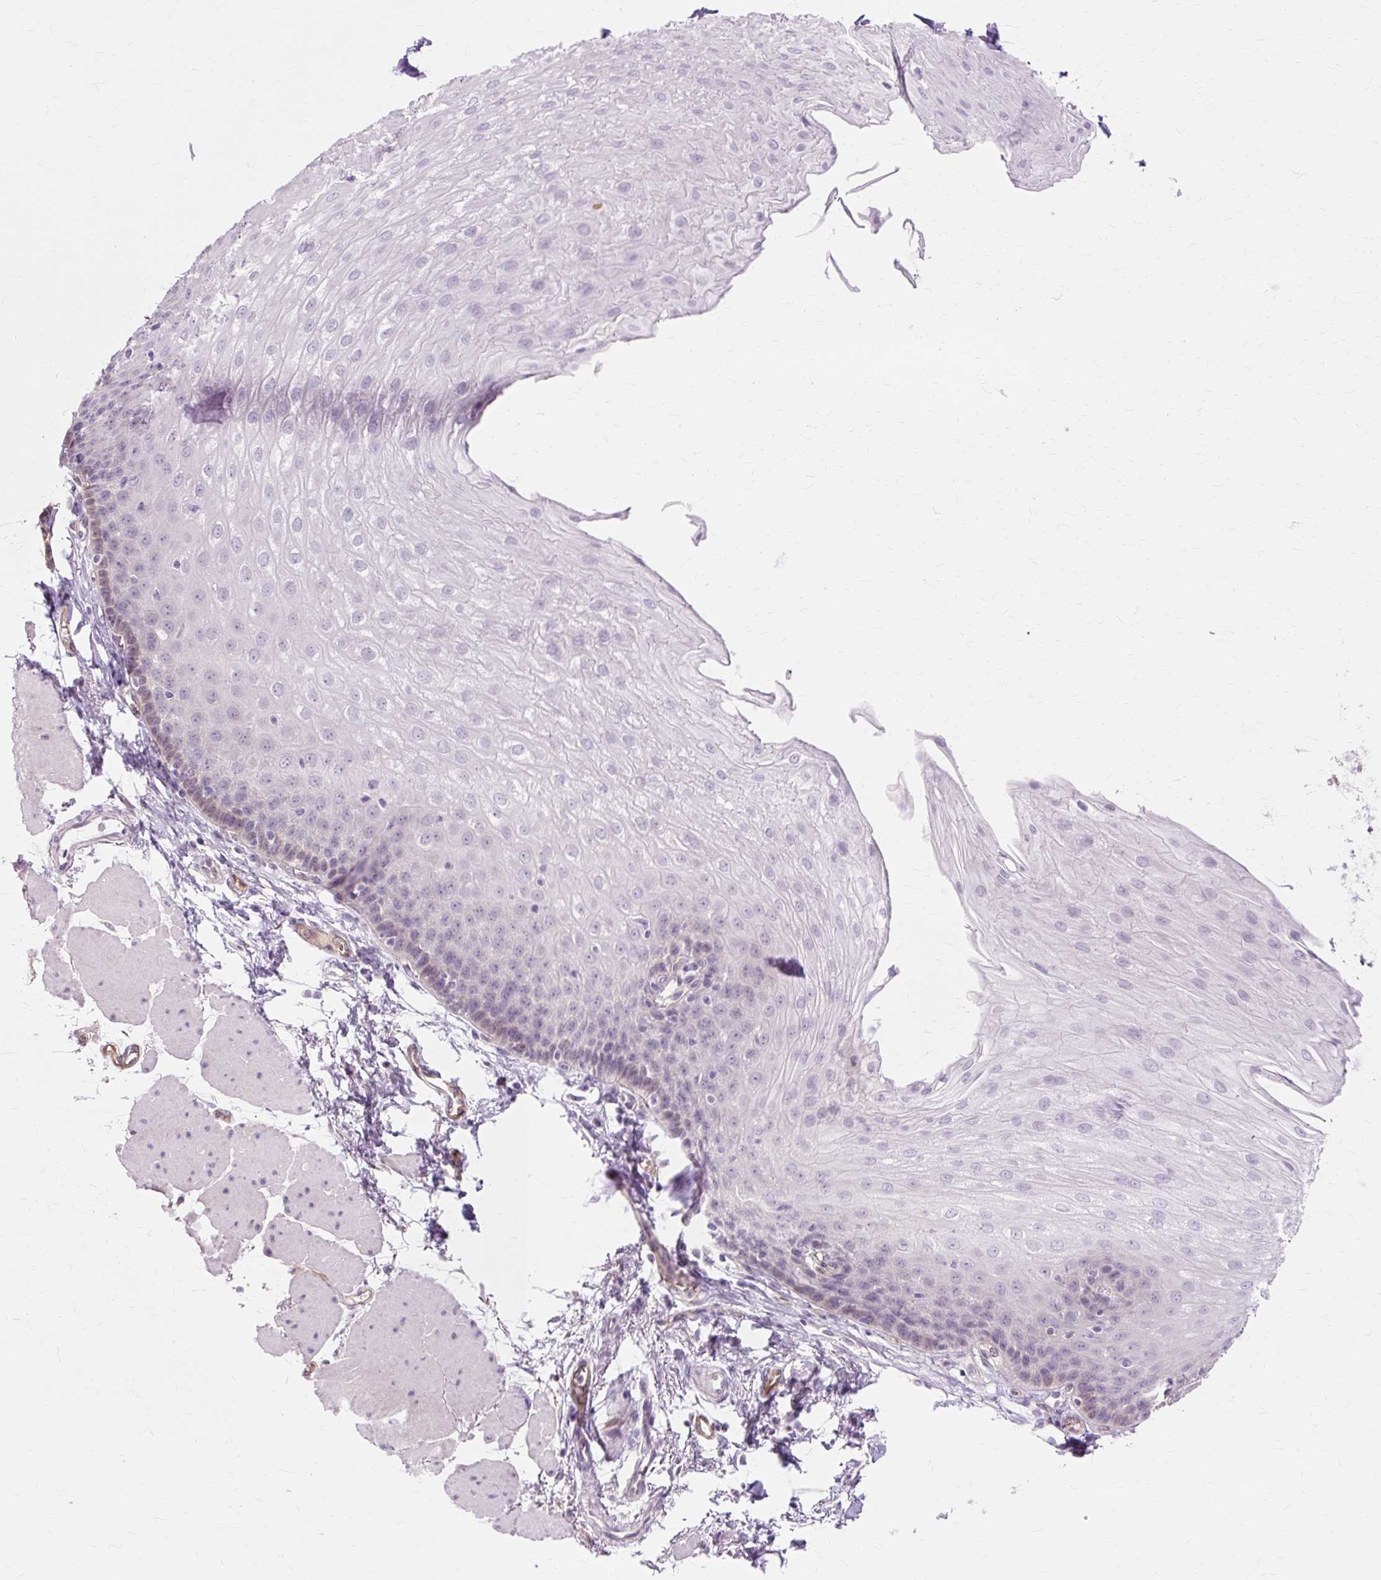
{"staining": {"intensity": "weak", "quantity": "<25%", "location": "nuclear"}, "tissue": "esophagus", "cell_type": "Squamous epithelial cells", "image_type": "normal", "snomed": [{"axis": "morphology", "description": "Normal tissue, NOS"}, {"axis": "topography", "description": "Esophagus"}], "caption": "This is an immunohistochemistry photomicrograph of normal esophagus. There is no staining in squamous epithelial cells.", "gene": "ZNF35", "patient": {"sex": "female", "age": 81}}